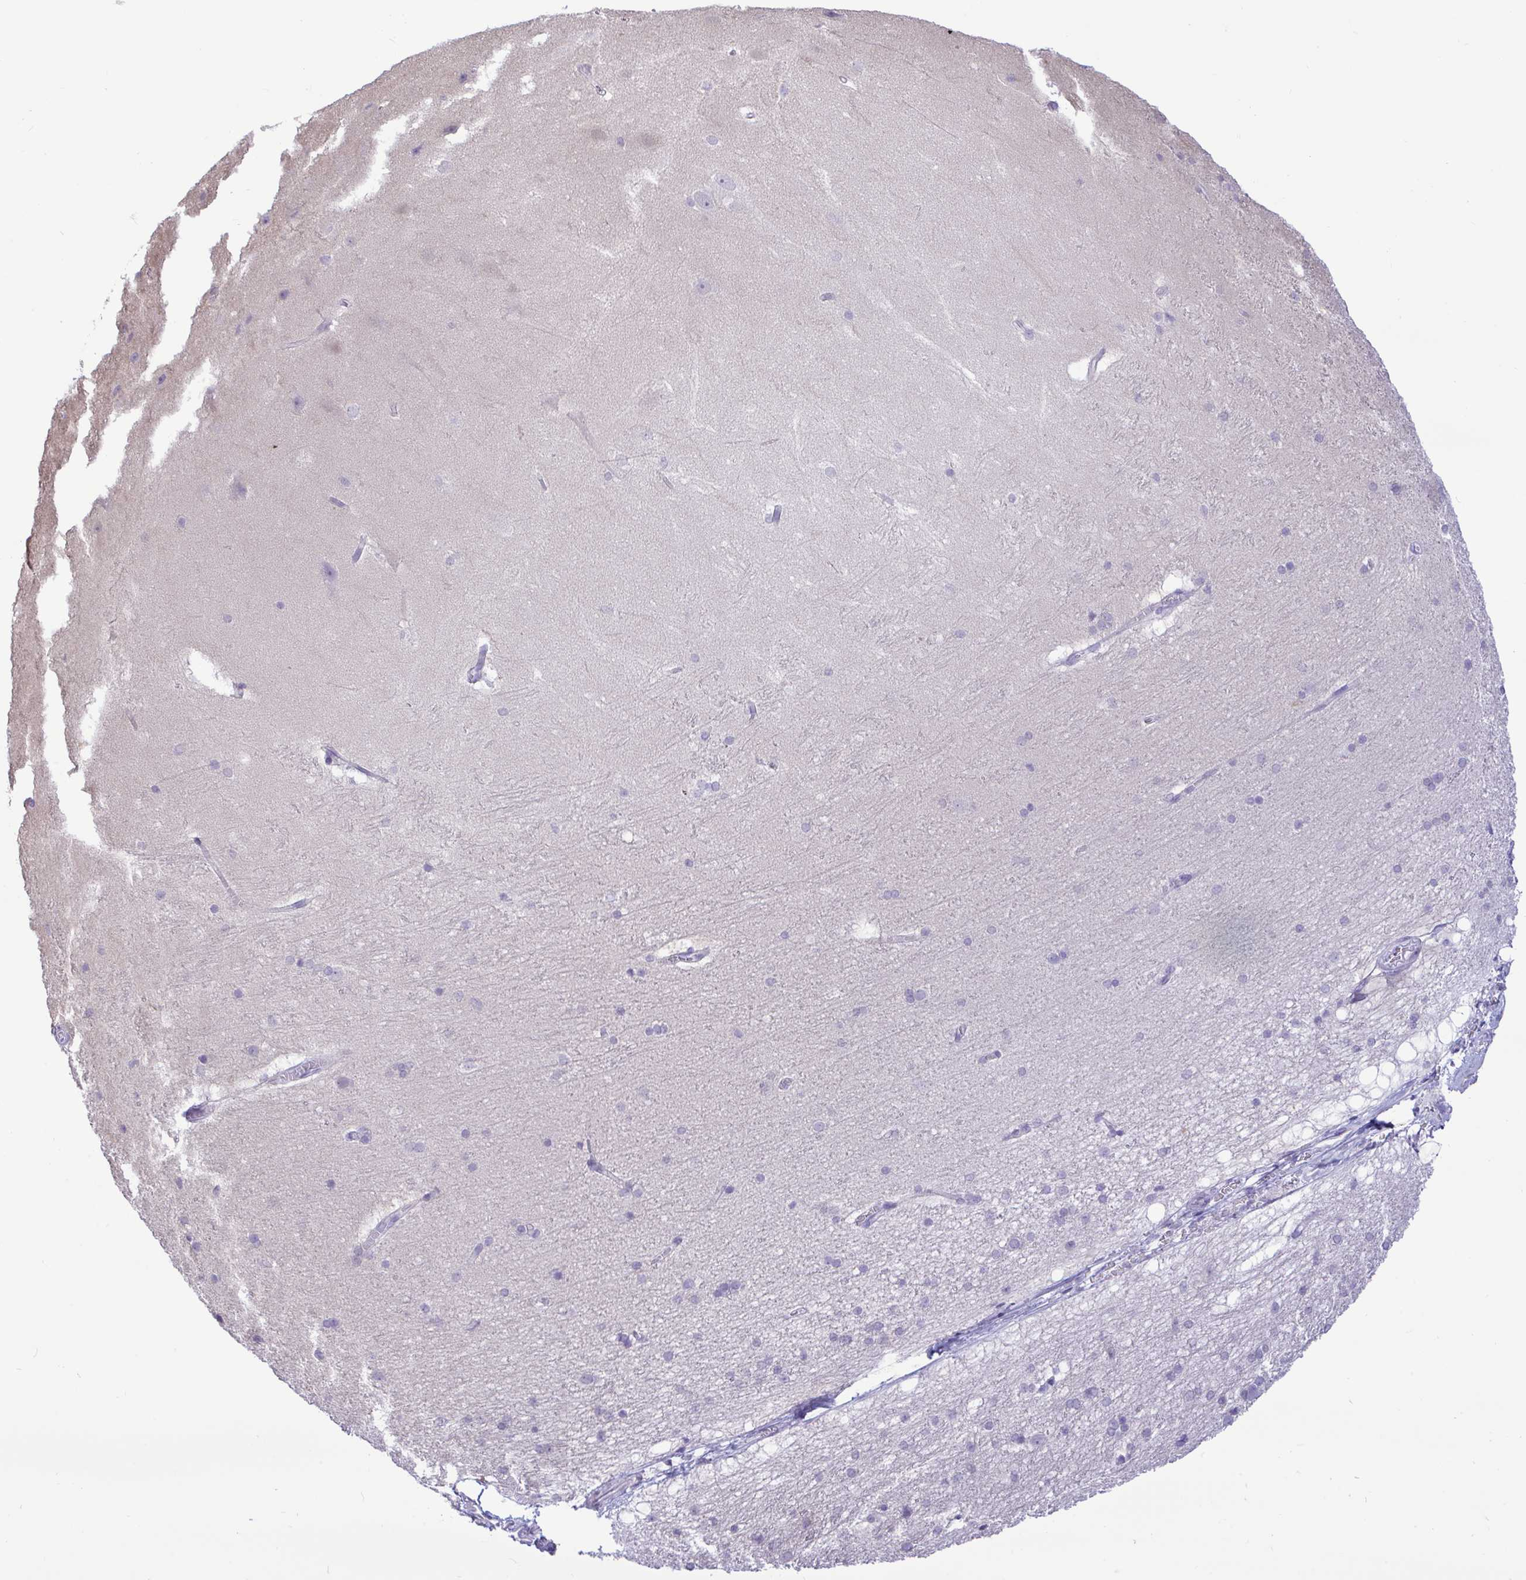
{"staining": {"intensity": "negative", "quantity": "none", "location": "none"}, "tissue": "hippocampus", "cell_type": "Glial cells", "image_type": "normal", "snomed": [{"axis": "morphology", "description": "Normal tissue, NOS"}, {"axis": "topography", "description": "Cerebral cortex"}, {"axis": "topography", "description": "Hippocampus"}], "caption": "Protein analysis of normal hippocampus displays no significant positivity in glial cells. (IHC, brightfield microscopy, high magnification).", "gene": "ZNF485", "patient": {"sex": "female", "age": 19}}